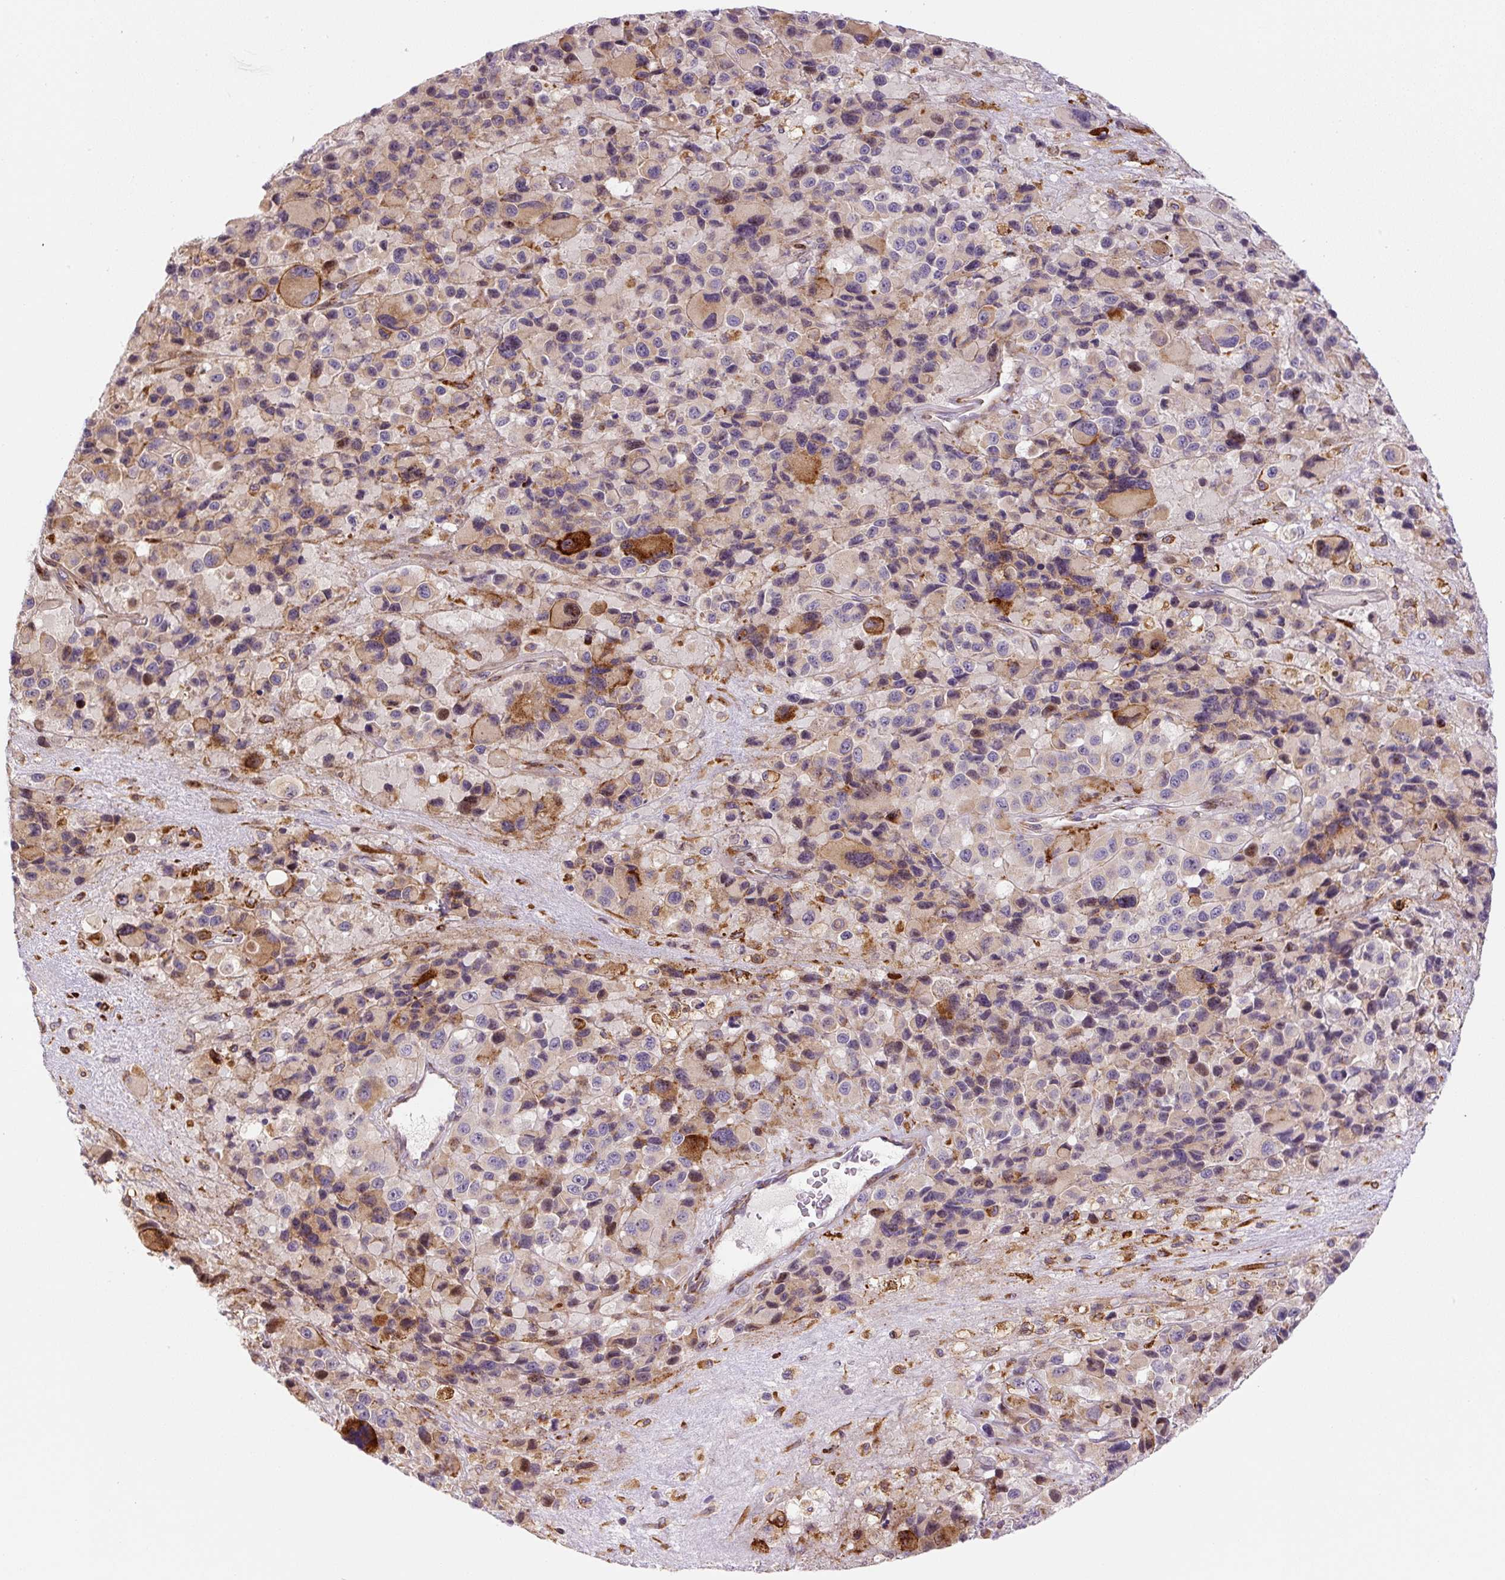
{"staining": {"intensity": "strong", "quantity": "<25%", "location": "cytoplasmic/membranous"}, "tissue": "melanoma", "cell_type": "Tumor cells", "image_type": "cancer", "snomed": [{"axis": "morphology", "description": "Malignant melanoma, Metastatic site"}, {"axis": "topography", "description": "Lymph node"}], "caption": "A brown stain shows strong cytoplasmic/membranous staining of a protein in malignant melanoma (metastatic site) tumor cells. (Brightfield microscopy of DAB IHC at high magnification).", "gene": "DISP3", "patient": {"sex": "female", "age": 65}}